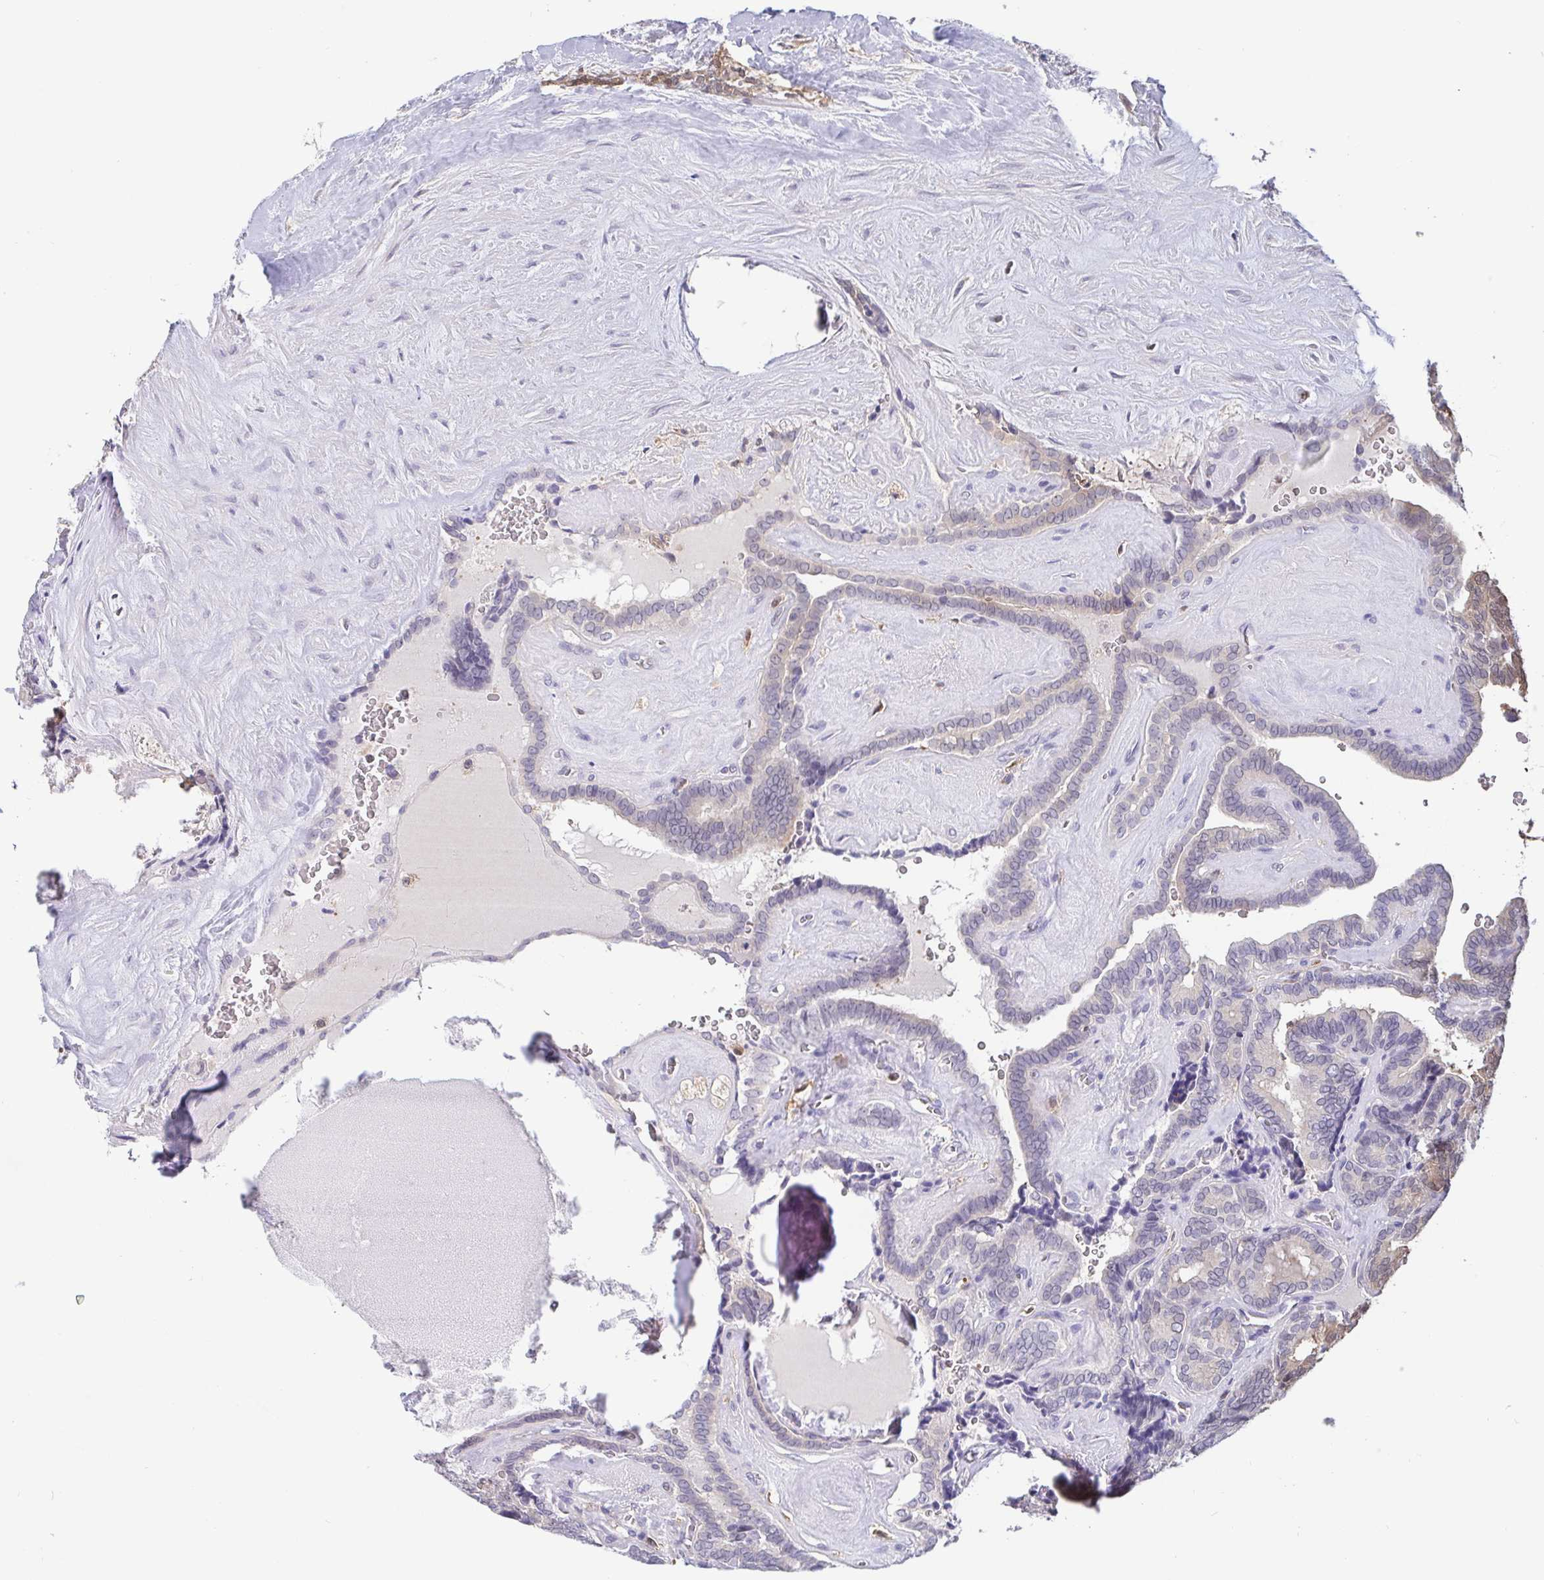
{"staining": {"intensity": "weak", "quantity": "<25%", "location": "cytoplasmic/membranous"}, "tissue": "thyroid cancer", "cell_type": "Tumor cells", "image_type": "cancer", "snomed": [{"axis": "morphology", "description": "Papillary adenocarcinoma, NOS"}, {"axis": "topography", "description": "Thyroid gland"}], "caption": "Immunohistochemistry (IHC) histopathology image of thyroid cancer stained for a protein (brown), which exhibits no expression in tumor cells. Nuclei are stained in blue.", "gene": "IDH1", "patient": {"sex": "female", "age": 21}}